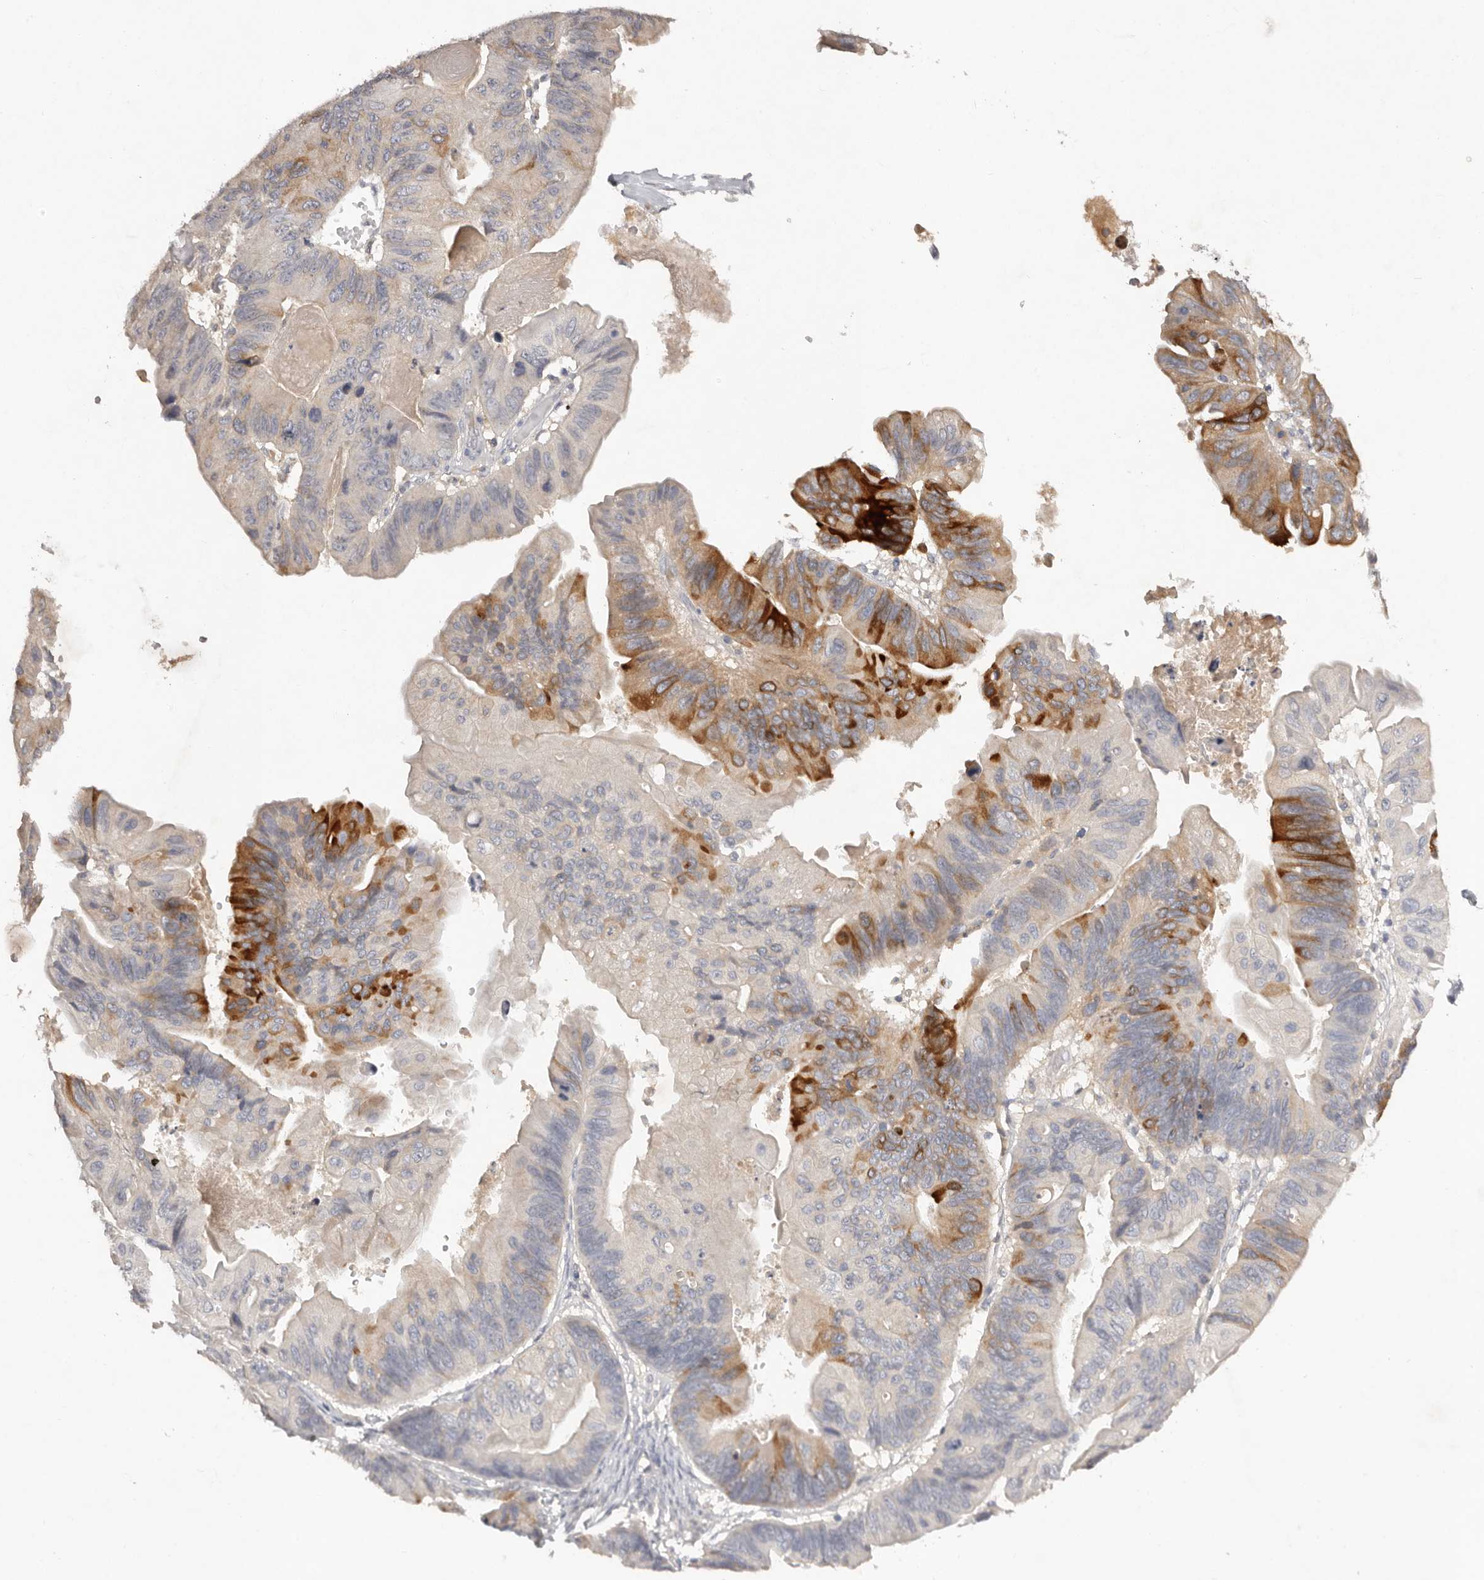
{"staining": {"intensity": "strong", "quantity": "<25%", "location": "cytoplasmic/membranous"}, "tissue": "ovarian cancer", "cell_type": "Tumor cells", "image_type": "cancer", "snomed": [{"axis": "morphology", "description": "Cystadenocarcinoma, mucinous, NOS"}, {"axis": "topography", "description": "Ovary"}], "caption": "Mucinous cystadenocarcinoma (ovarian) stained with DAB immunohistochemistry (IHC) demonstrates medium levels of strong cytoplasmic/membranous positivity in approximately <25% of tumor cells.", "gene": "SCUBE2", "patient": {"sex": "female", "age": 61}}